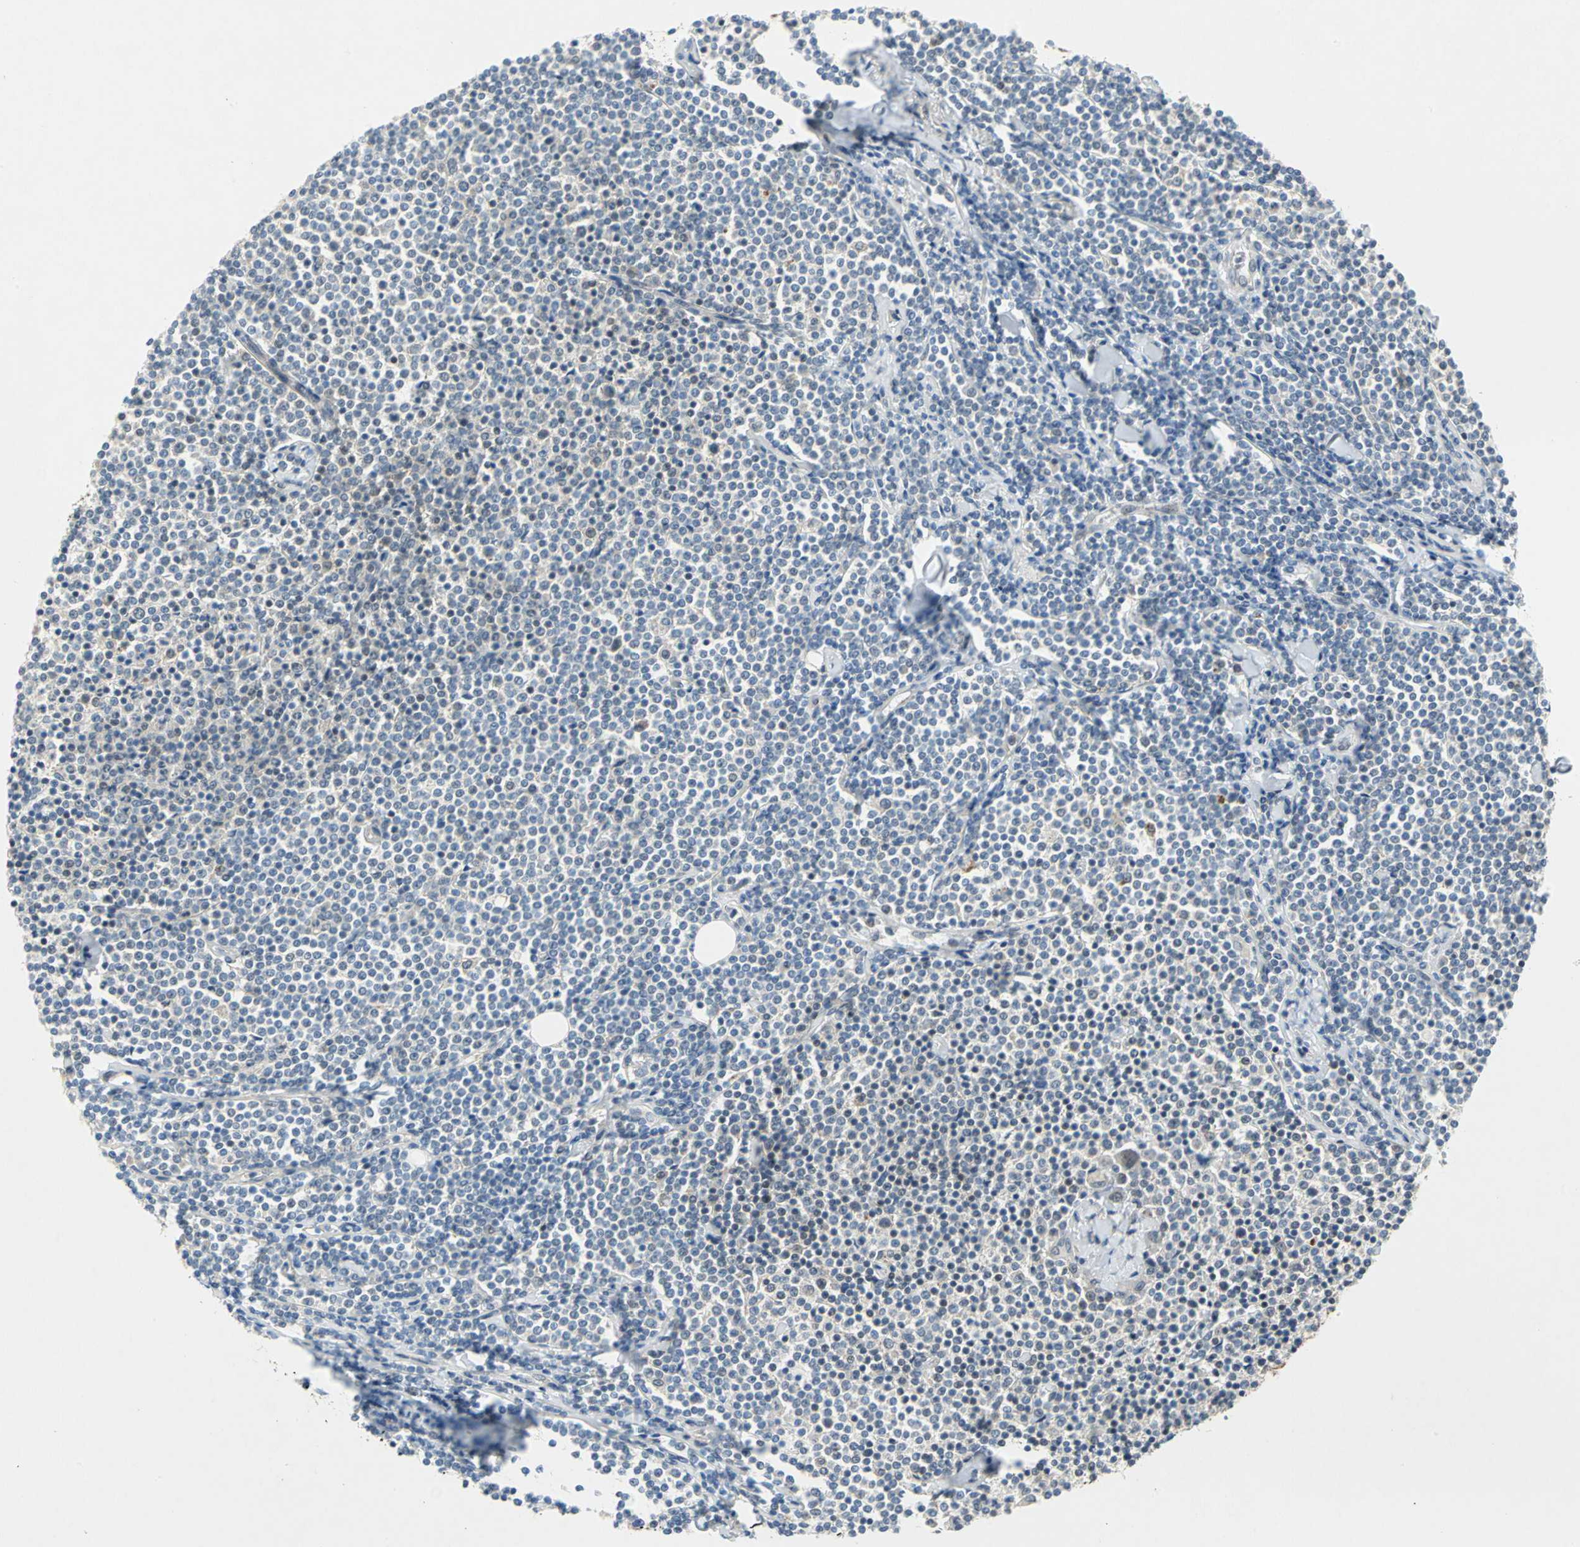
{"staining": {"intensity": "negative", "quantity": "none", "location": "none"}, "tissue": "lymphoma", "cell_type": "Tumor cells", "image_type": "cancer", "snomed": [{"axis": "morphology", "description": "Malignant lymphoma, non-Hodgkin's type, Low grade"}, {"axis": "topography", "description": "Soft tissue"}], "caption": "DAB (3,3'-diaminobenzidine) immunohistochemical staining of human lymphoma shows no significant positivity in tumor cells.", "gene": "PIN1", "patient": {"sex": "male", "age": 92}}